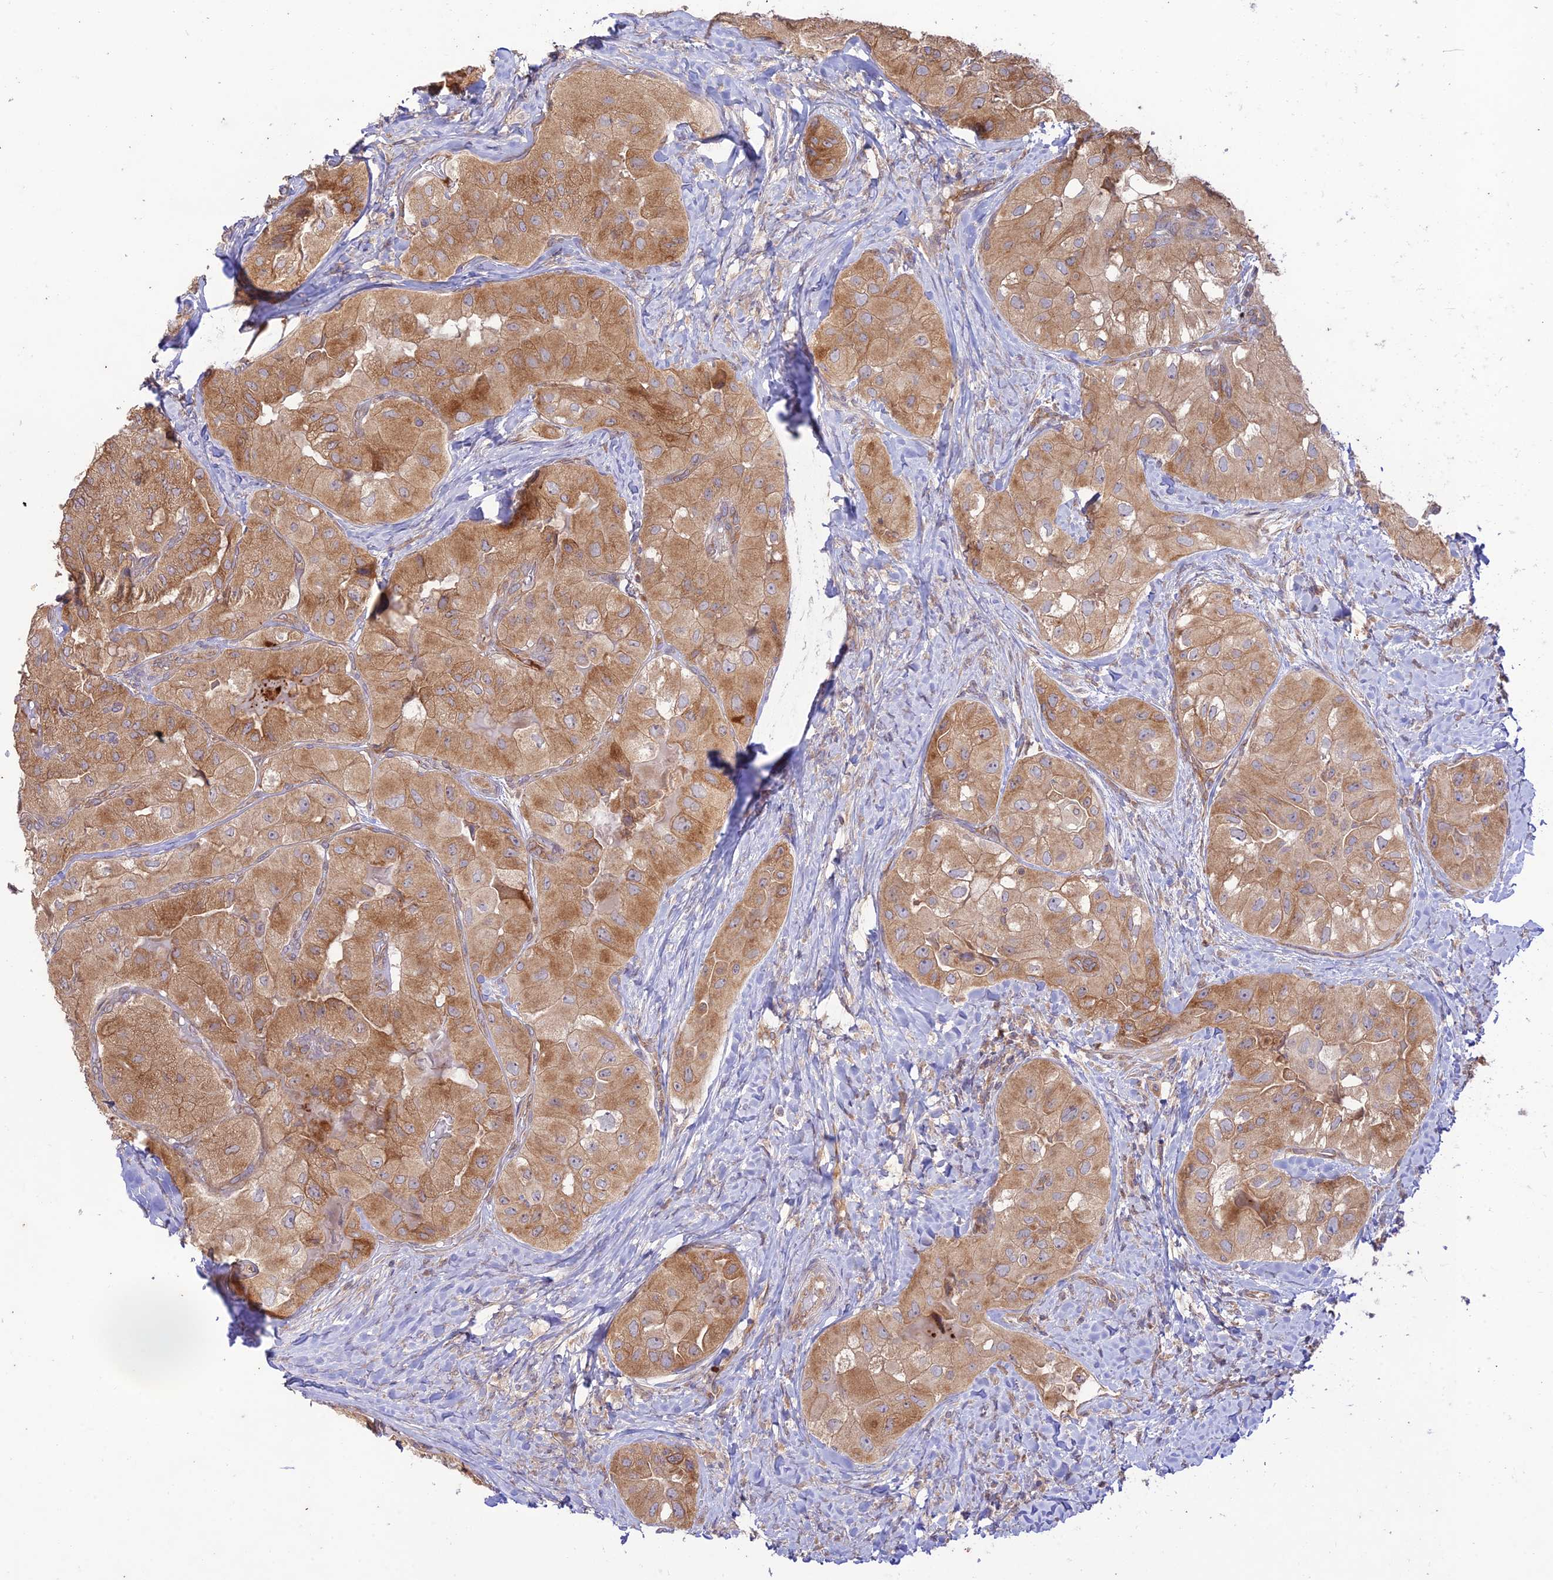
{"staining": {"intensity": "moderate", "quantity": ">75%", "location": "cytoplasmic/membranous"}, "tissue": "thyroid cancer", "cell_type": "Tumor cells", "image_type": "cancer", "snomed": [{"axis": "morphology", "description": "Normal tissue, NOS"}, {"axis": "morphology", "description": "Papillary adenocarcinoma, NOS"}, {"axis": "topography", "description": "Thyroid gland"}], "caption": "Protein expression analysis of papillary adenocarcinoma (thyroid) exhibits moderate cytoplasmic/membranous positivity in approximately >75% of tumor cells.", "gene": "TMEM259", "patient": {"sex": "female", "age": 59}}